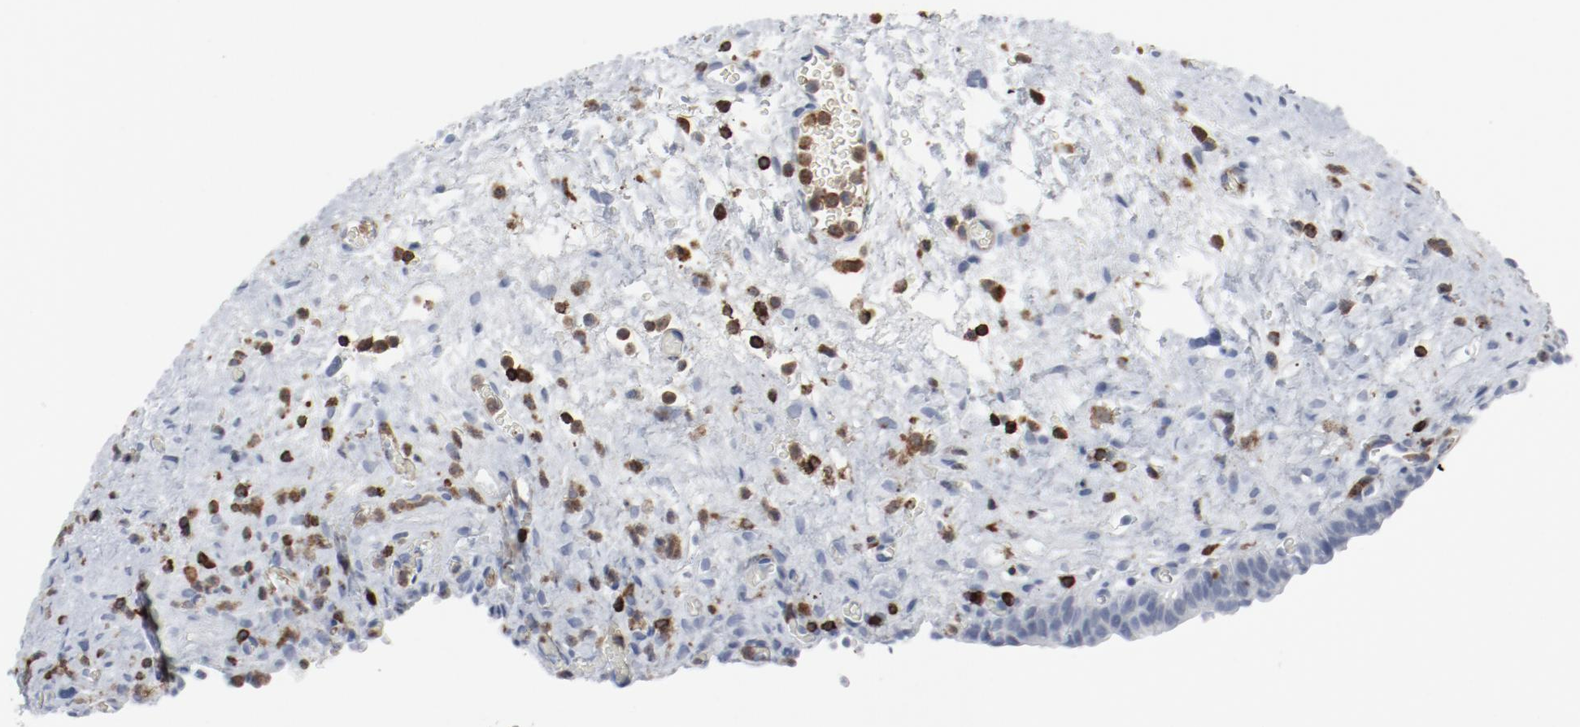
{"staining": {"intensity": "negative", "quantity": "none", "location": "none"}, "tissue": "urinary bladder", "cell_type": "Urothelial cells", "image_type": "normal", "snomed": [{"axis": "morphology", "description": "Normal tissue, NOS"}, {"axis": "morphology", "description": "Dysplasia, NOS"}, {"axis": "topography", "description": "Urinary bladder"}], "caption": "This is a micrograph of immunohistochemistry staining of normal urinary bladder, which shows no expression in urothelial cells.", "gene": "LCP2", "patient": {"sex": "male", "age": 35}}